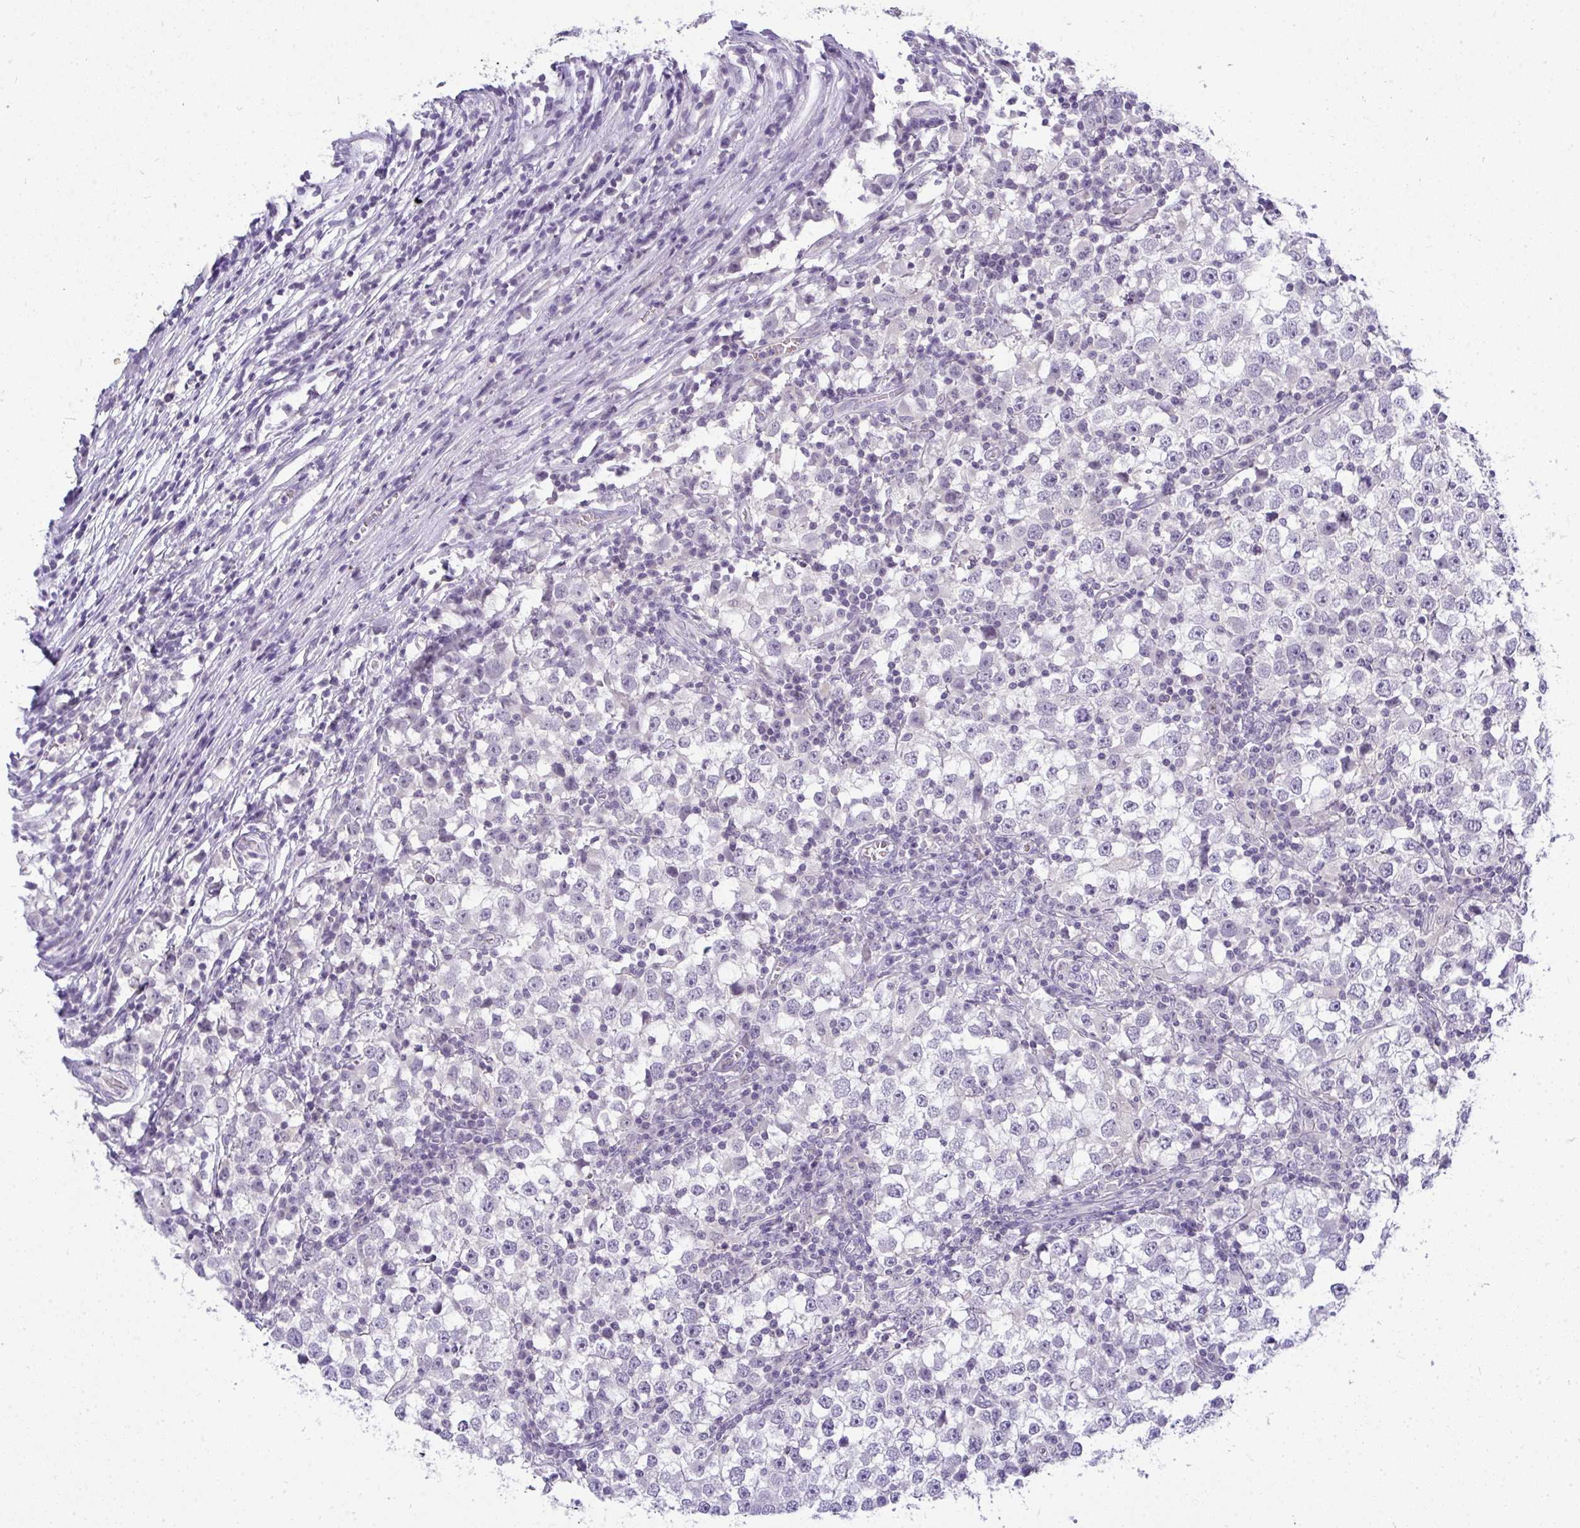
{"staining": {"intensity": "negative", "quantity": "none", "location": "none"}, "tissue": "testis cancer", "cell_type": "Tumor cells", "image_type": "cancer", "snomed": [{"axis": "morphology", "description": "Seminoma, NOS"}, {"axis": "topography", "description": "Testis"}], "caption": "The micrograph demonstrates no staining of tumor cells in testis cancer (seminoma).", "gene": "TMEM82", "patient": {"sex": "male", "age": 65}}